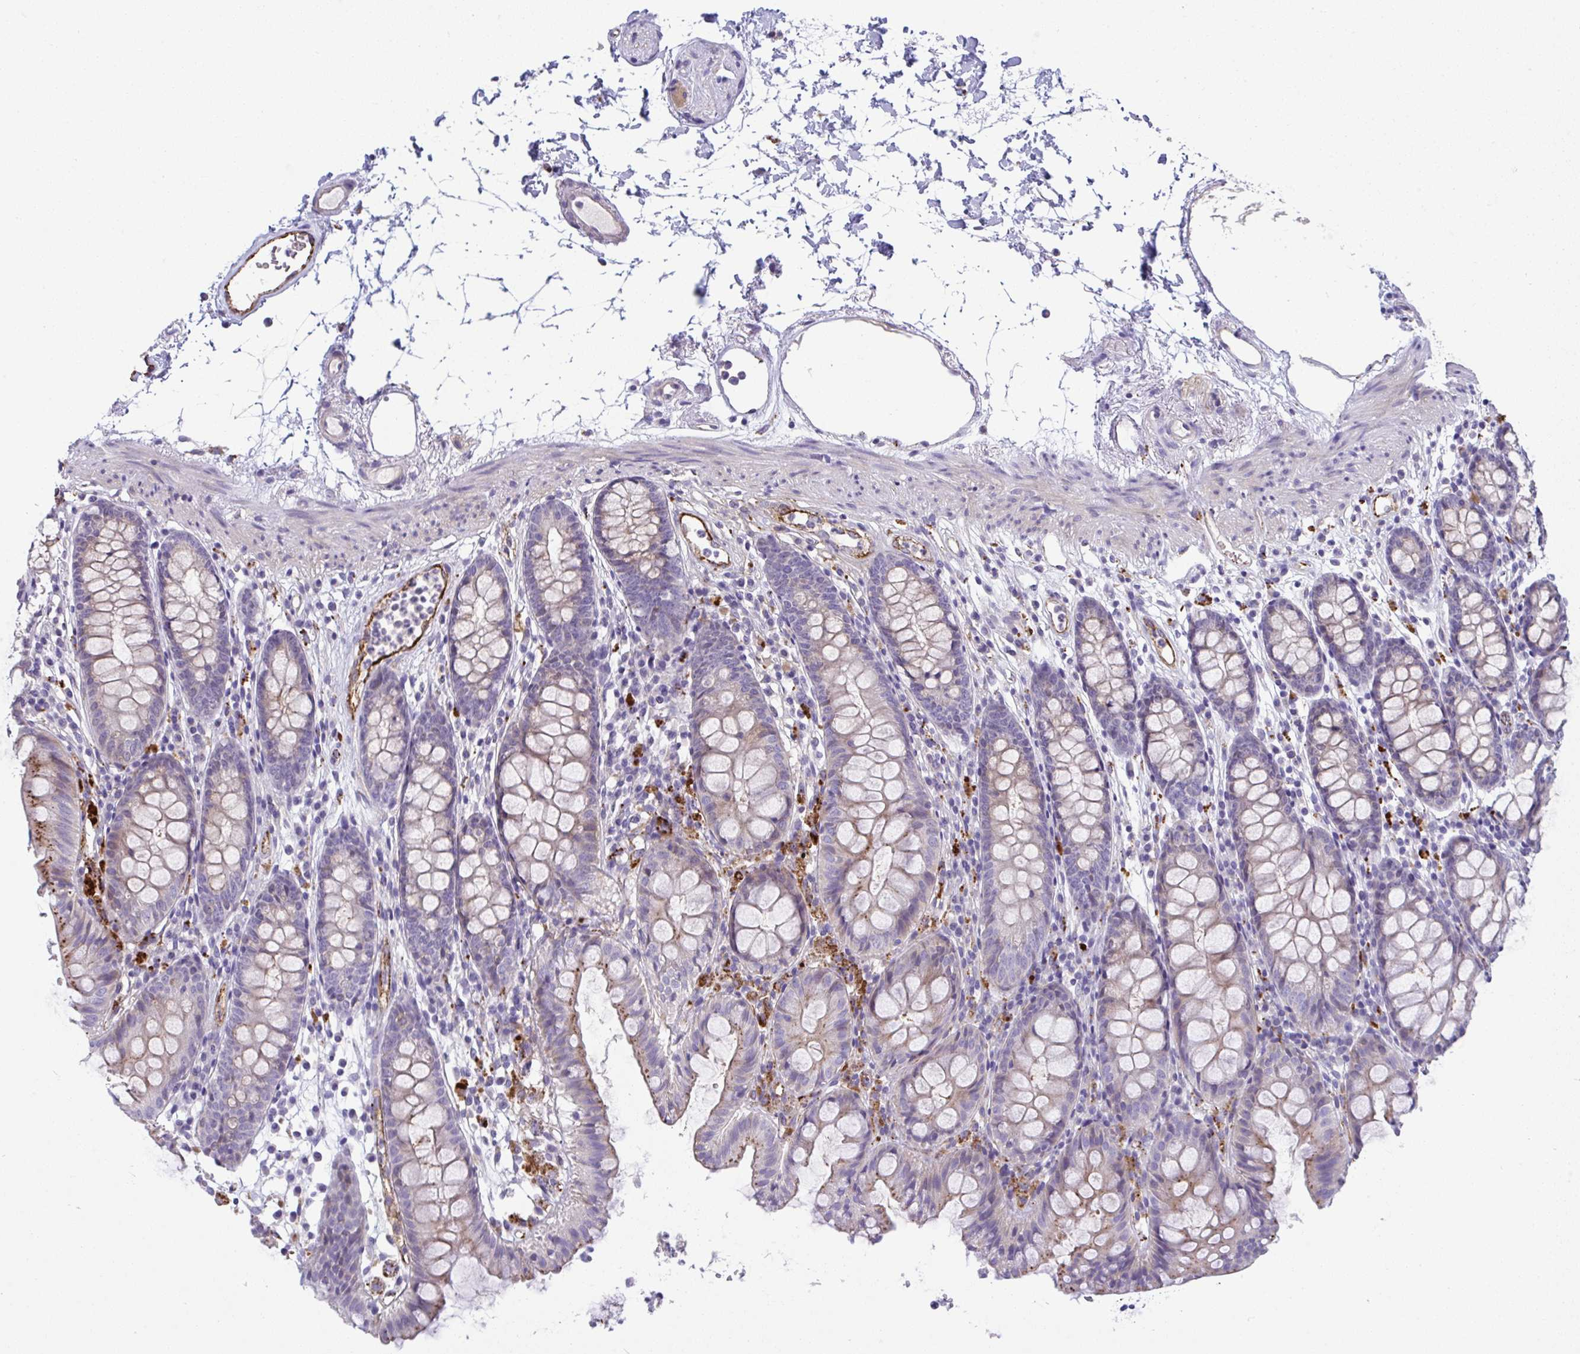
{"staining": {"intensity": "strong", "quantity": "25%-75%", "location": "cytoplasmic/membranous"}, "tissue": "colon", "cell_type": "Endothelial cells", "image_type": "normal", "snomed": [{"axis": "morphology", "description": "Normal tissue, NOS"}, {"axis": "topography", "description": "Colon"}], "caption": "An IHC micrograph of normal tissue is shown. Protein staining in brown shows strong cytoplasmic/membranous positivity in colon within endothelial cells.", "gene": "TOR1AIP2", "patient": {"sex": "female", "age": 84}}